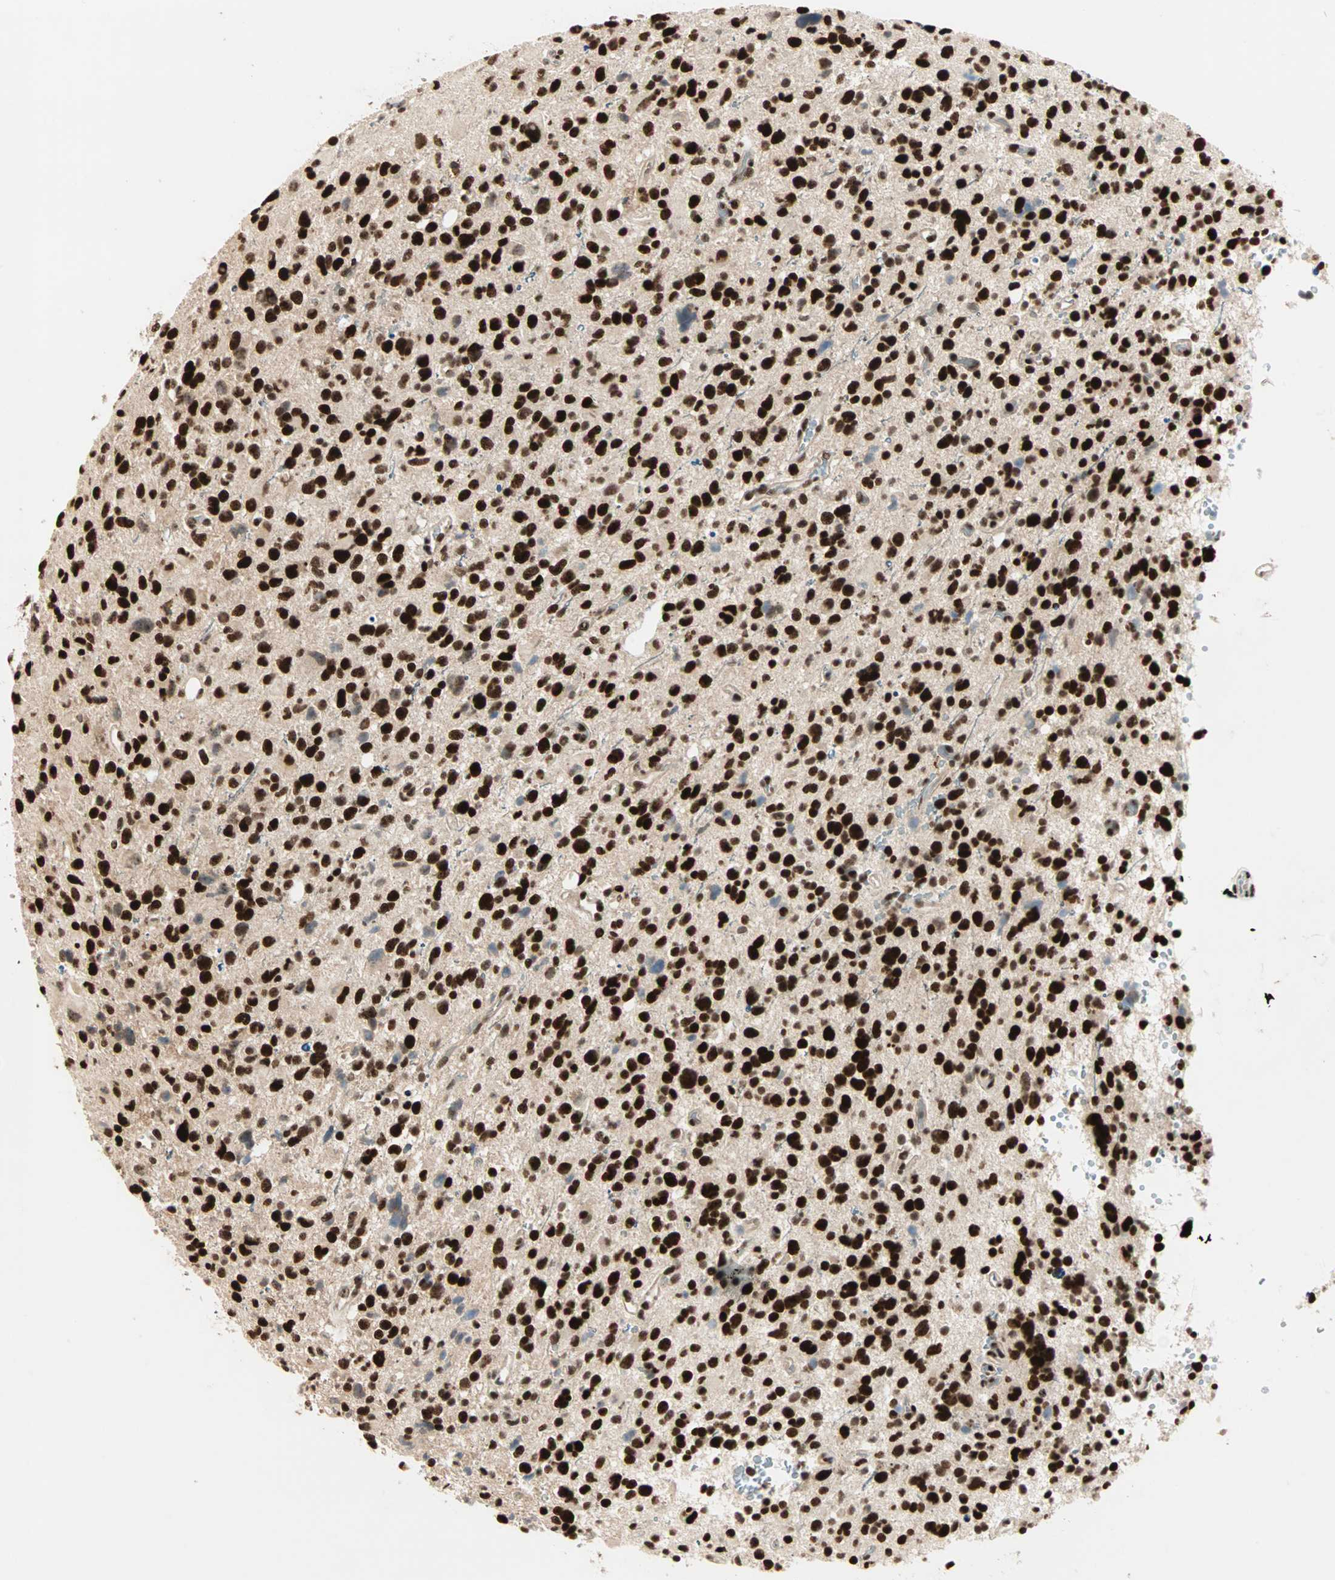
{"staining": {"intensity": "strong", "quantity": ">75%", "location": "nuclear"}, "tissue": "glioma", "cell_type": "Tumor cells", "image_type": "cancer", "snomed": [{"axis": "morphology", "description": "Glioma, malignant, High grade"}, {"axis": "topography", "description": "Brain"}], "caption": "A brown stain labels strong nuclear staining of a protein in human glioma tumor cells.", "gene": "BLM", "patient": {"sex": "male", "age": 48}}